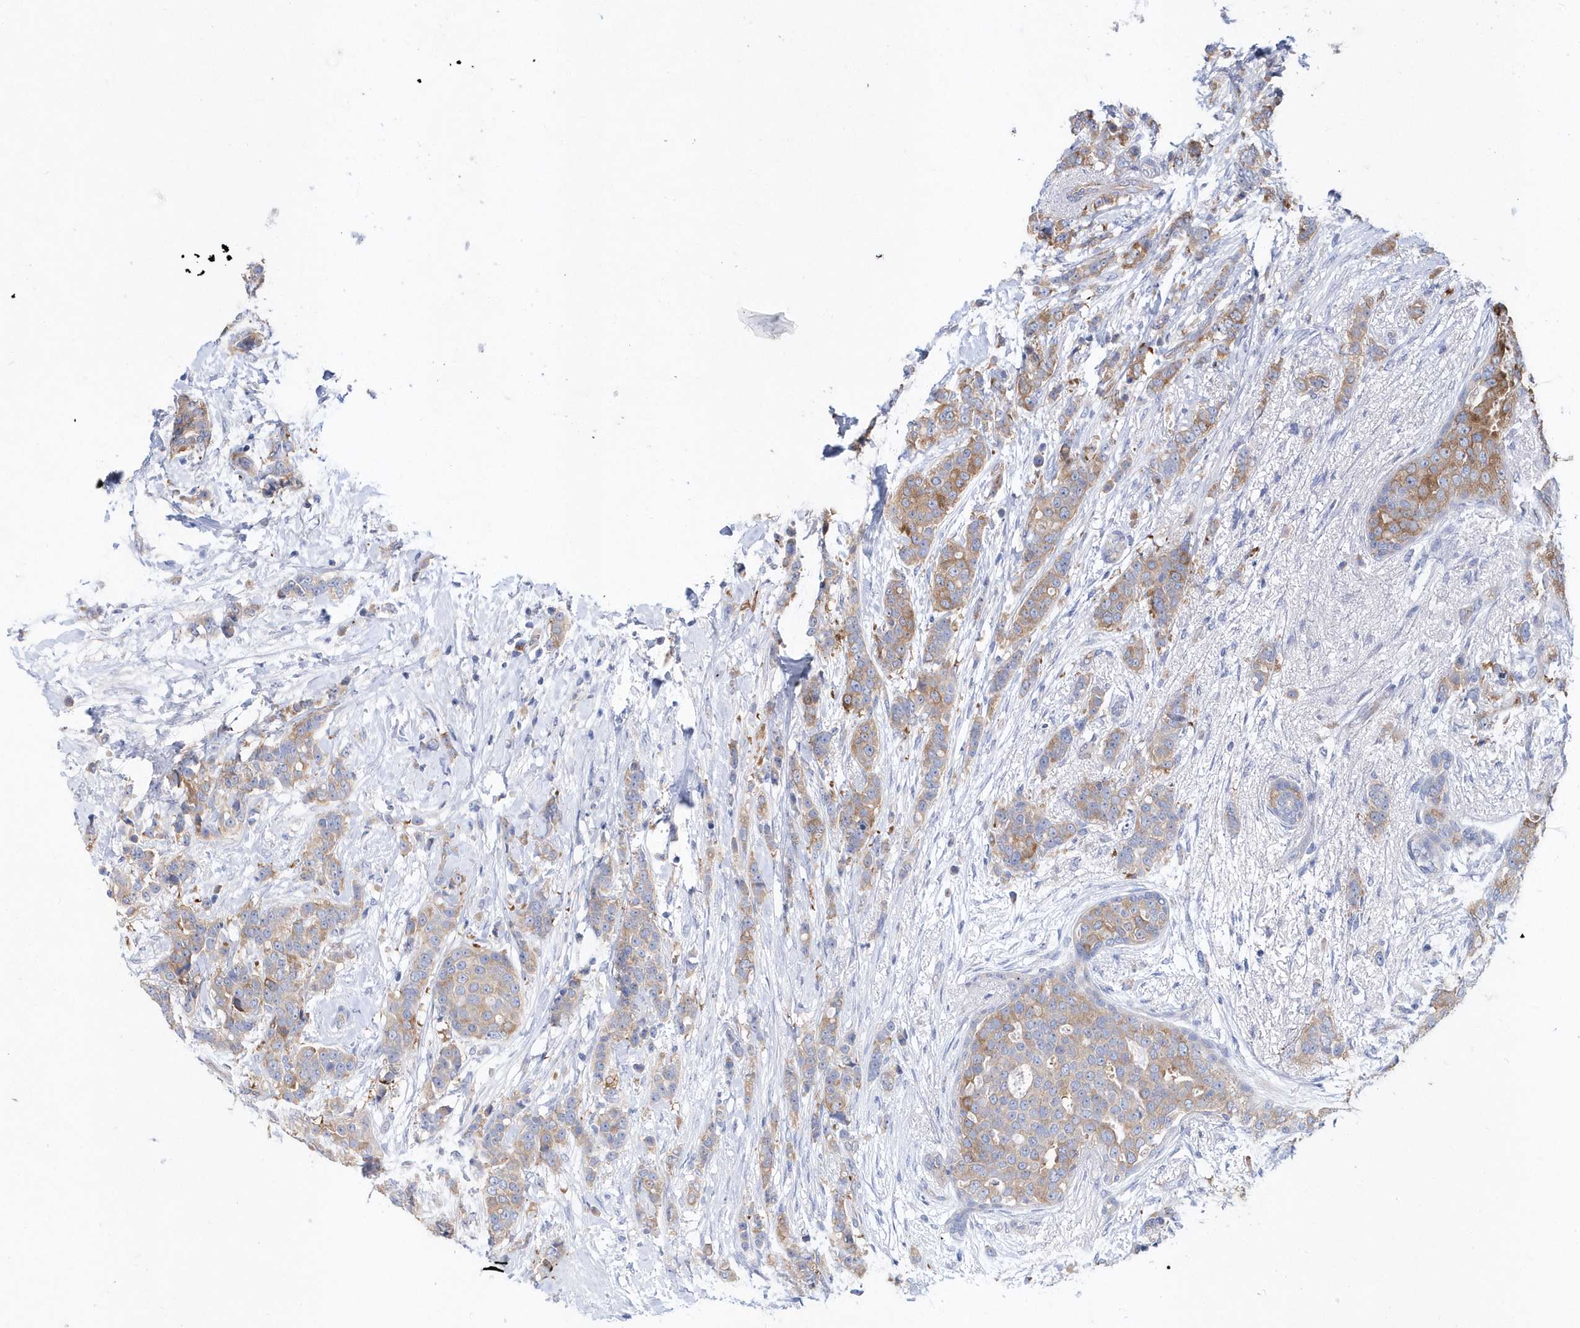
{"staining": {"intensity": "moderate", "quantity": ">75%", "location": "cytoplasmic/membranous"}, "tissue": "breast cancer", "cell_type": "Tumor cells", "image_type": "cancer", "snomed": [{"axis": "morphology", "description": "Lobular carcinoma"}, {"axis": "topography", "description": "Breast"}], "caption": "A high-resolution image shows immunohistochemistry (IHC) staining of breast cancer (lobular carcinoma), which reveals moderate cytoplasmic/membranous expression in approximately >75% of tumor cells.", "gene": "JKAMP", "patient": {"sex": "female", "age": 51}}